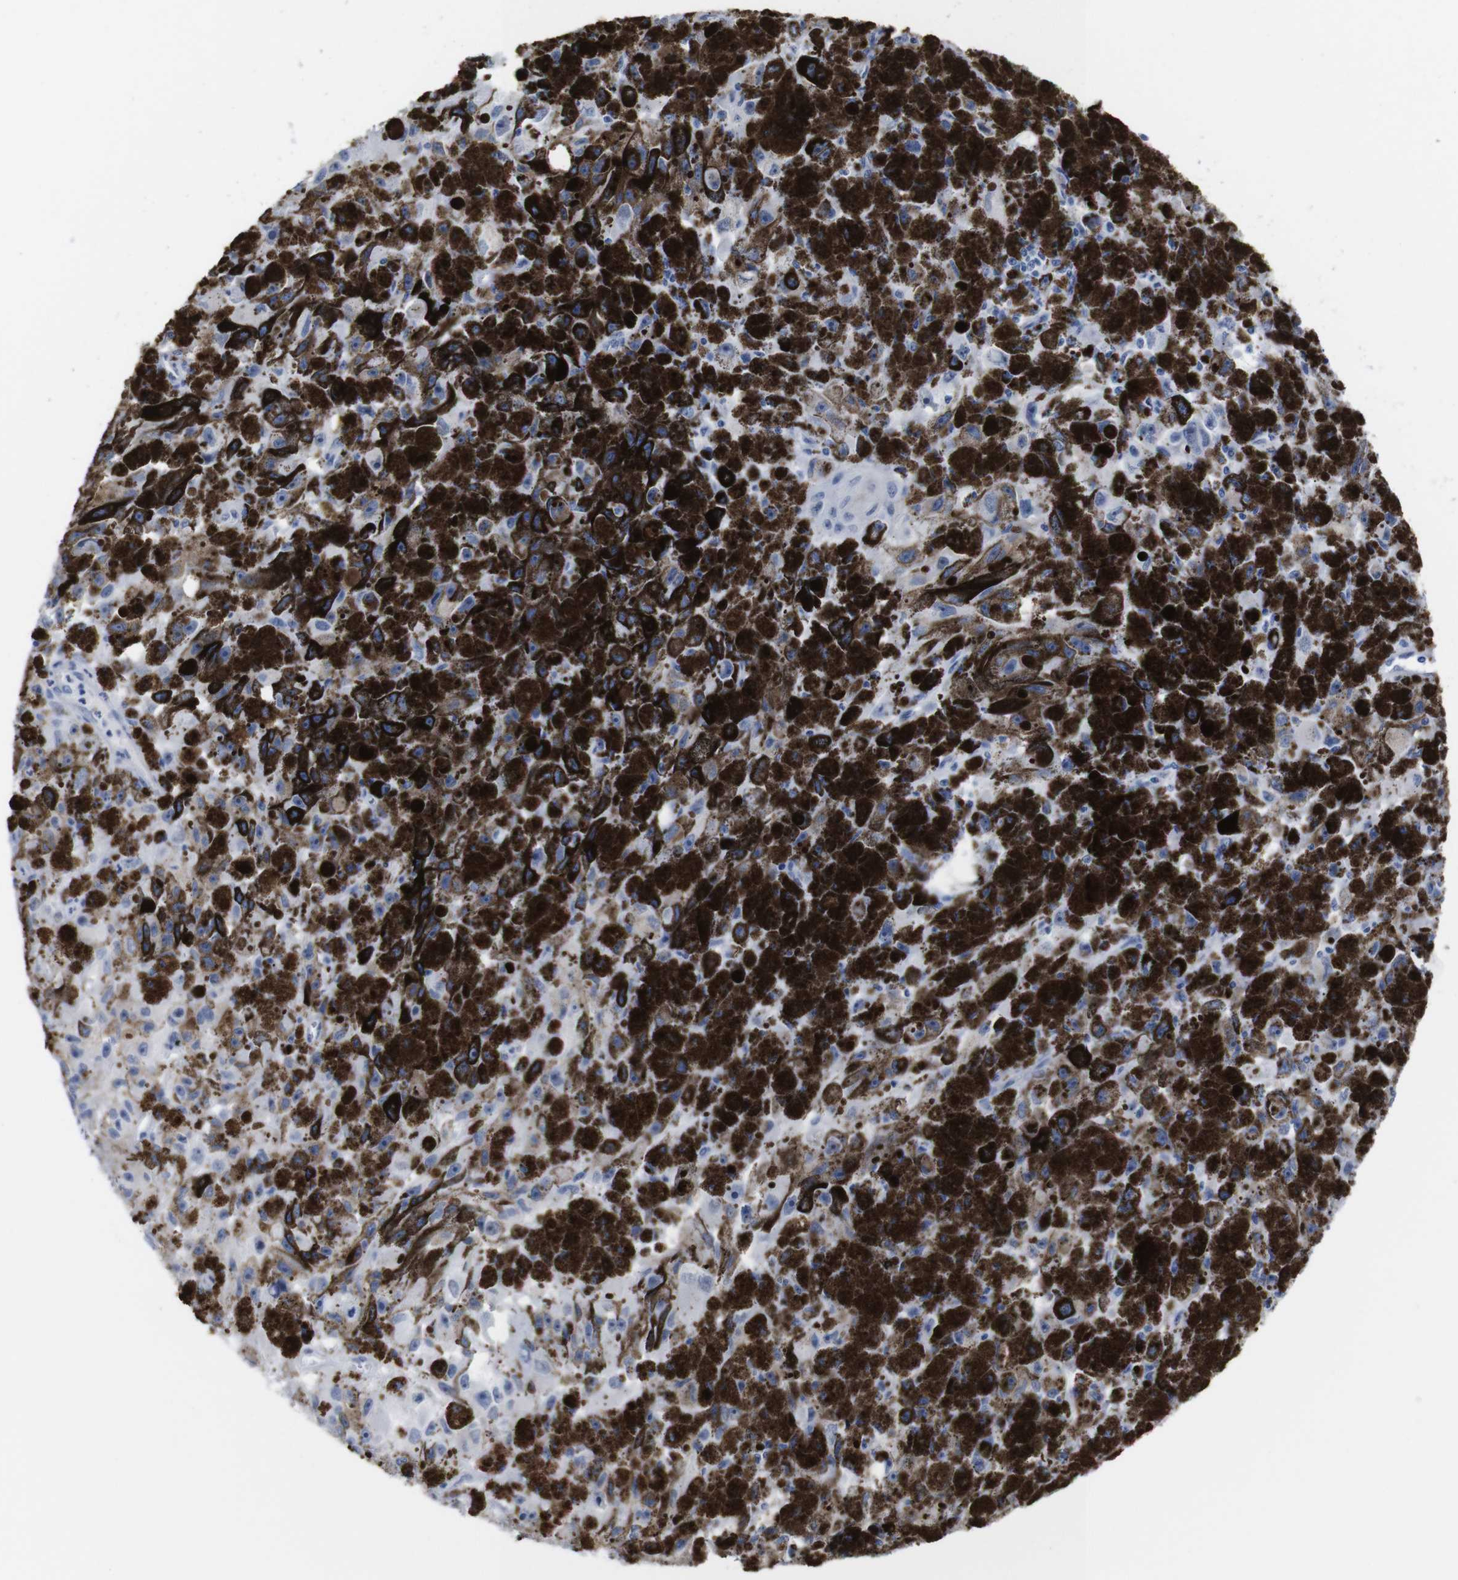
{"staining": {"intensity": "negative", "quantity": "none", "location": "none"}, "tissue": "melanoma", "cell_type": "Tumor cells", "image_type": "cancer", "snomed": [{"axis": "morphology", "description": "Malignant melanoma, NOS"}, {"axis": "topography", "description": "Skin"}], "caption": "A micrograph of human melanoma is negative for staining in tumor cells.", "gene": "LRRC55", "patient": {"sex": "female", "age": 104}}